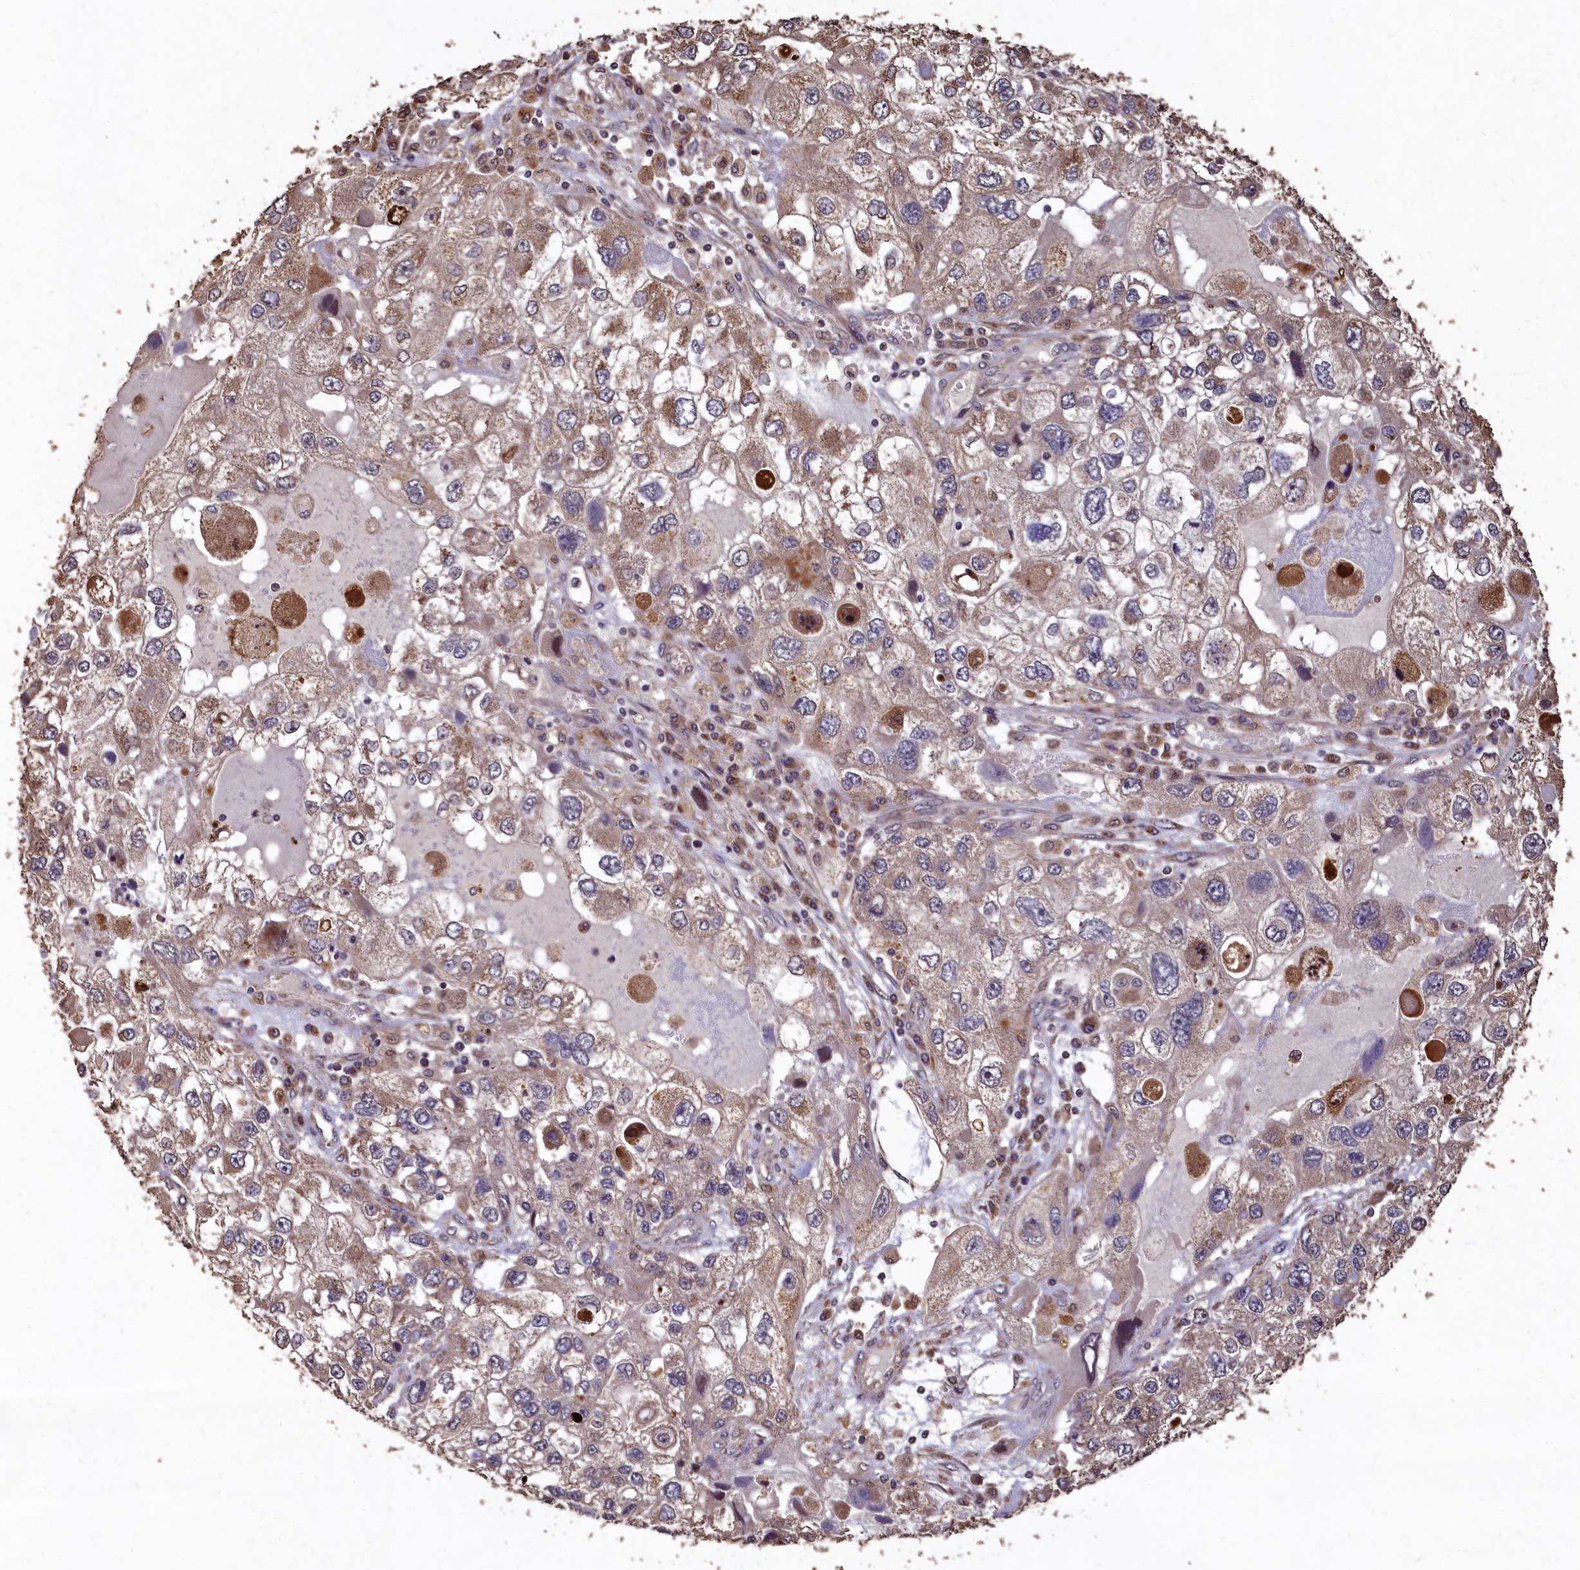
{"staining": {"intensity": "moderate", "quantity": ">75%", "location": "cytoplasmic/membranous"}, "tissue": "endometrial cancer", "cell_type": "Tumor cells", "image_type": "cancer", "snomed": [{"axis": "morphology", "description": "Adenocarcinoma, NOS"}, {"axis": "topography", "description": "Endometrium"}], "caption": "High-magnification brightfield microscopy of endometrial cancer stained with DAB (brown) and counterstained with hematoxylin (blue). tumor cells exhibit moderate cytoplasmic/membranous staining is appreciated in approximately>75% of cells. (DAB (3,3'-diaminobenzidine) IHC with brightfield microscopy, high magnification).", "gene": "LSM4", "patient": {"sex": "female", "age": 49}}